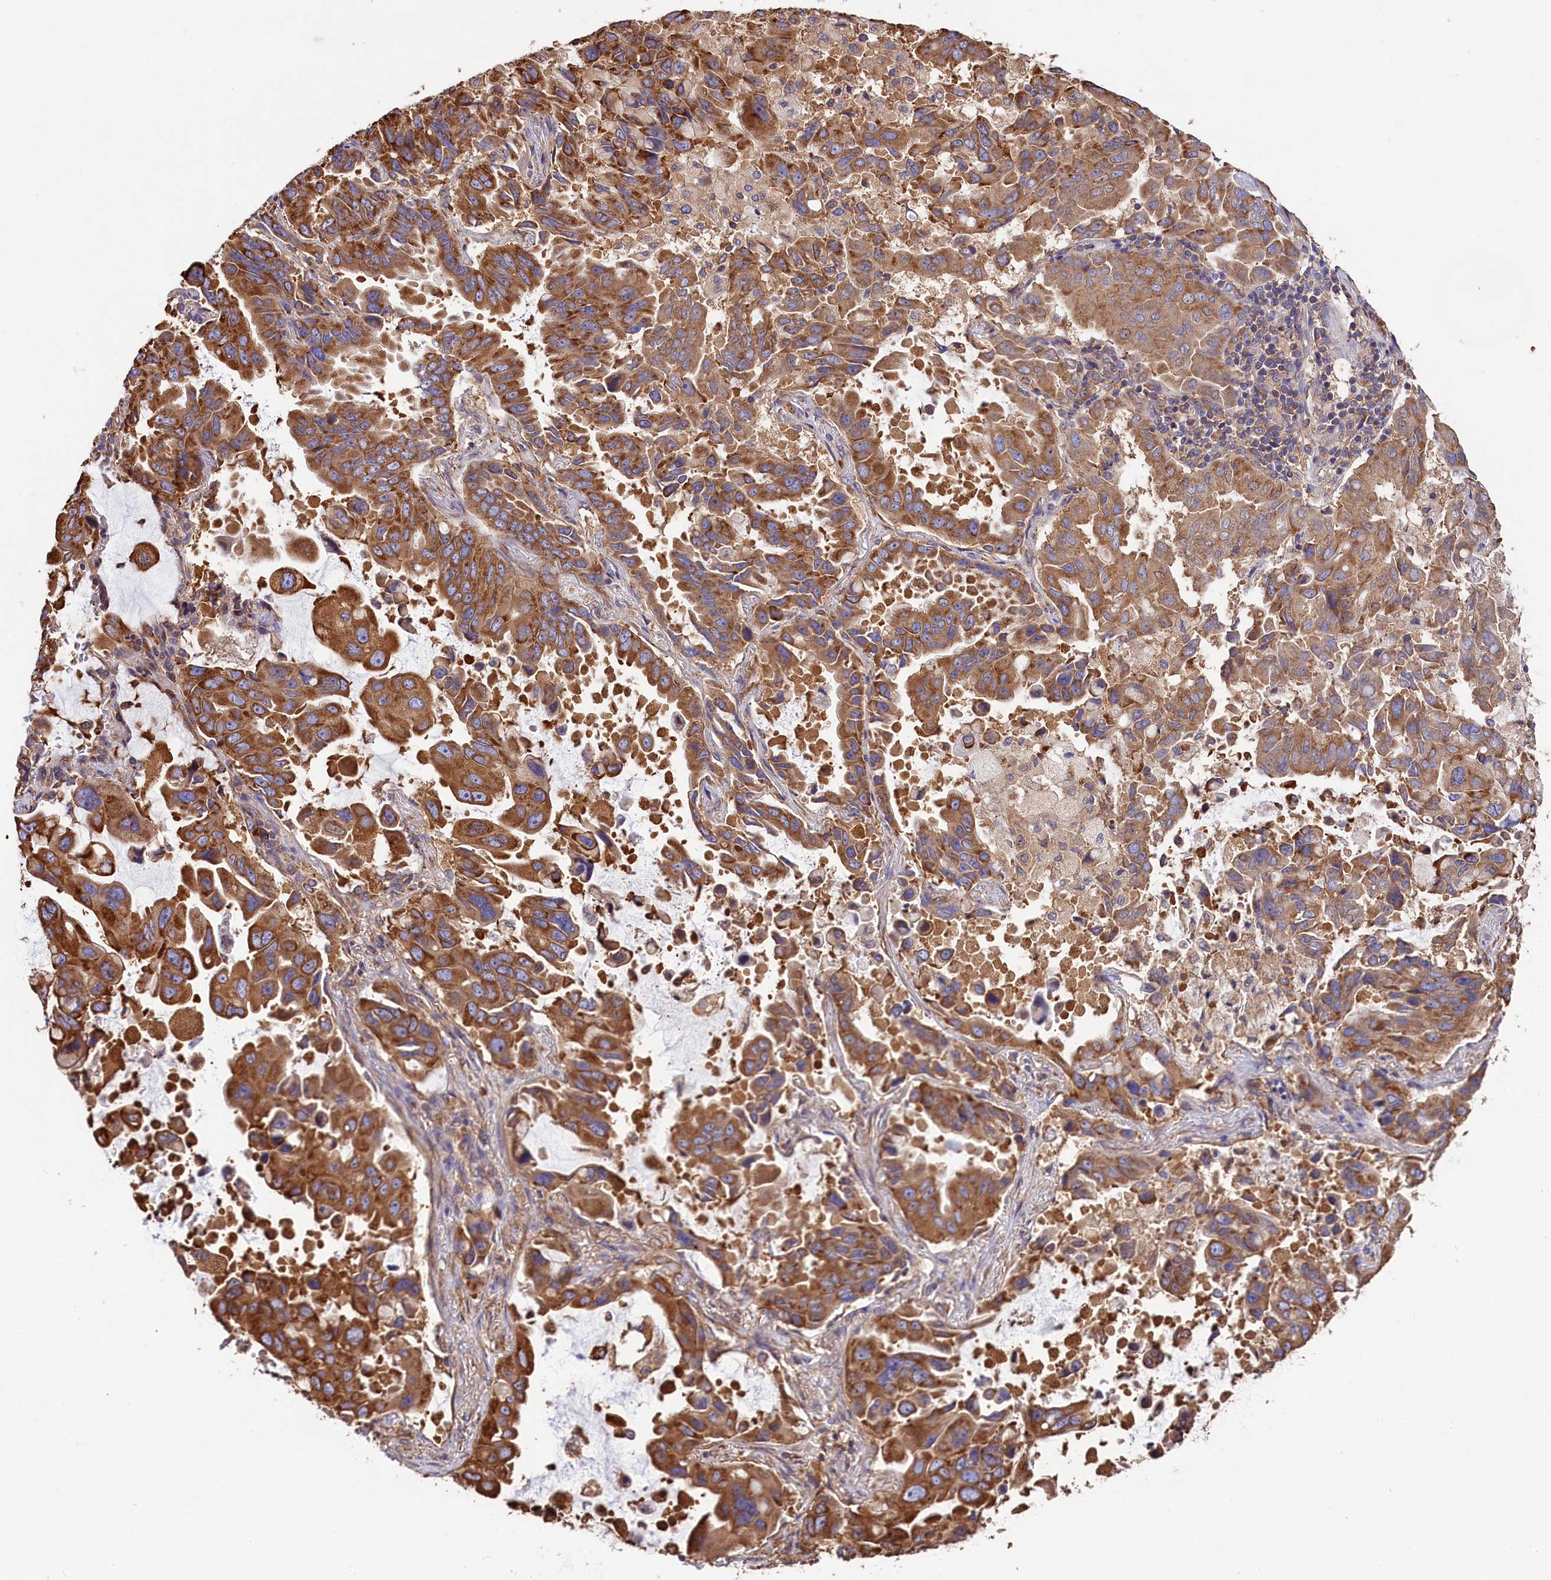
{"staining": {"intensity": "moderate", "quantity": ">75%", "location": "cytoplasmic/membranous"}, "tissue": "lung cancer", "cell_type": "Tumor cells", "image_type": "cancer", "snomed": [{"axis": "morphology", "description": "Adenocarcinoma, NOS"}, {"axis": "topography", "description": "Lung"}], "caption": "Immunohistochemistry of lung cancer (adenocarcinoma) displays medium levels of moderate cytoplasmic/membranous staining in approximately >75% of tumor cells.", "gene": "GYS1", "patient": {"sex": "male", "age": 64}}